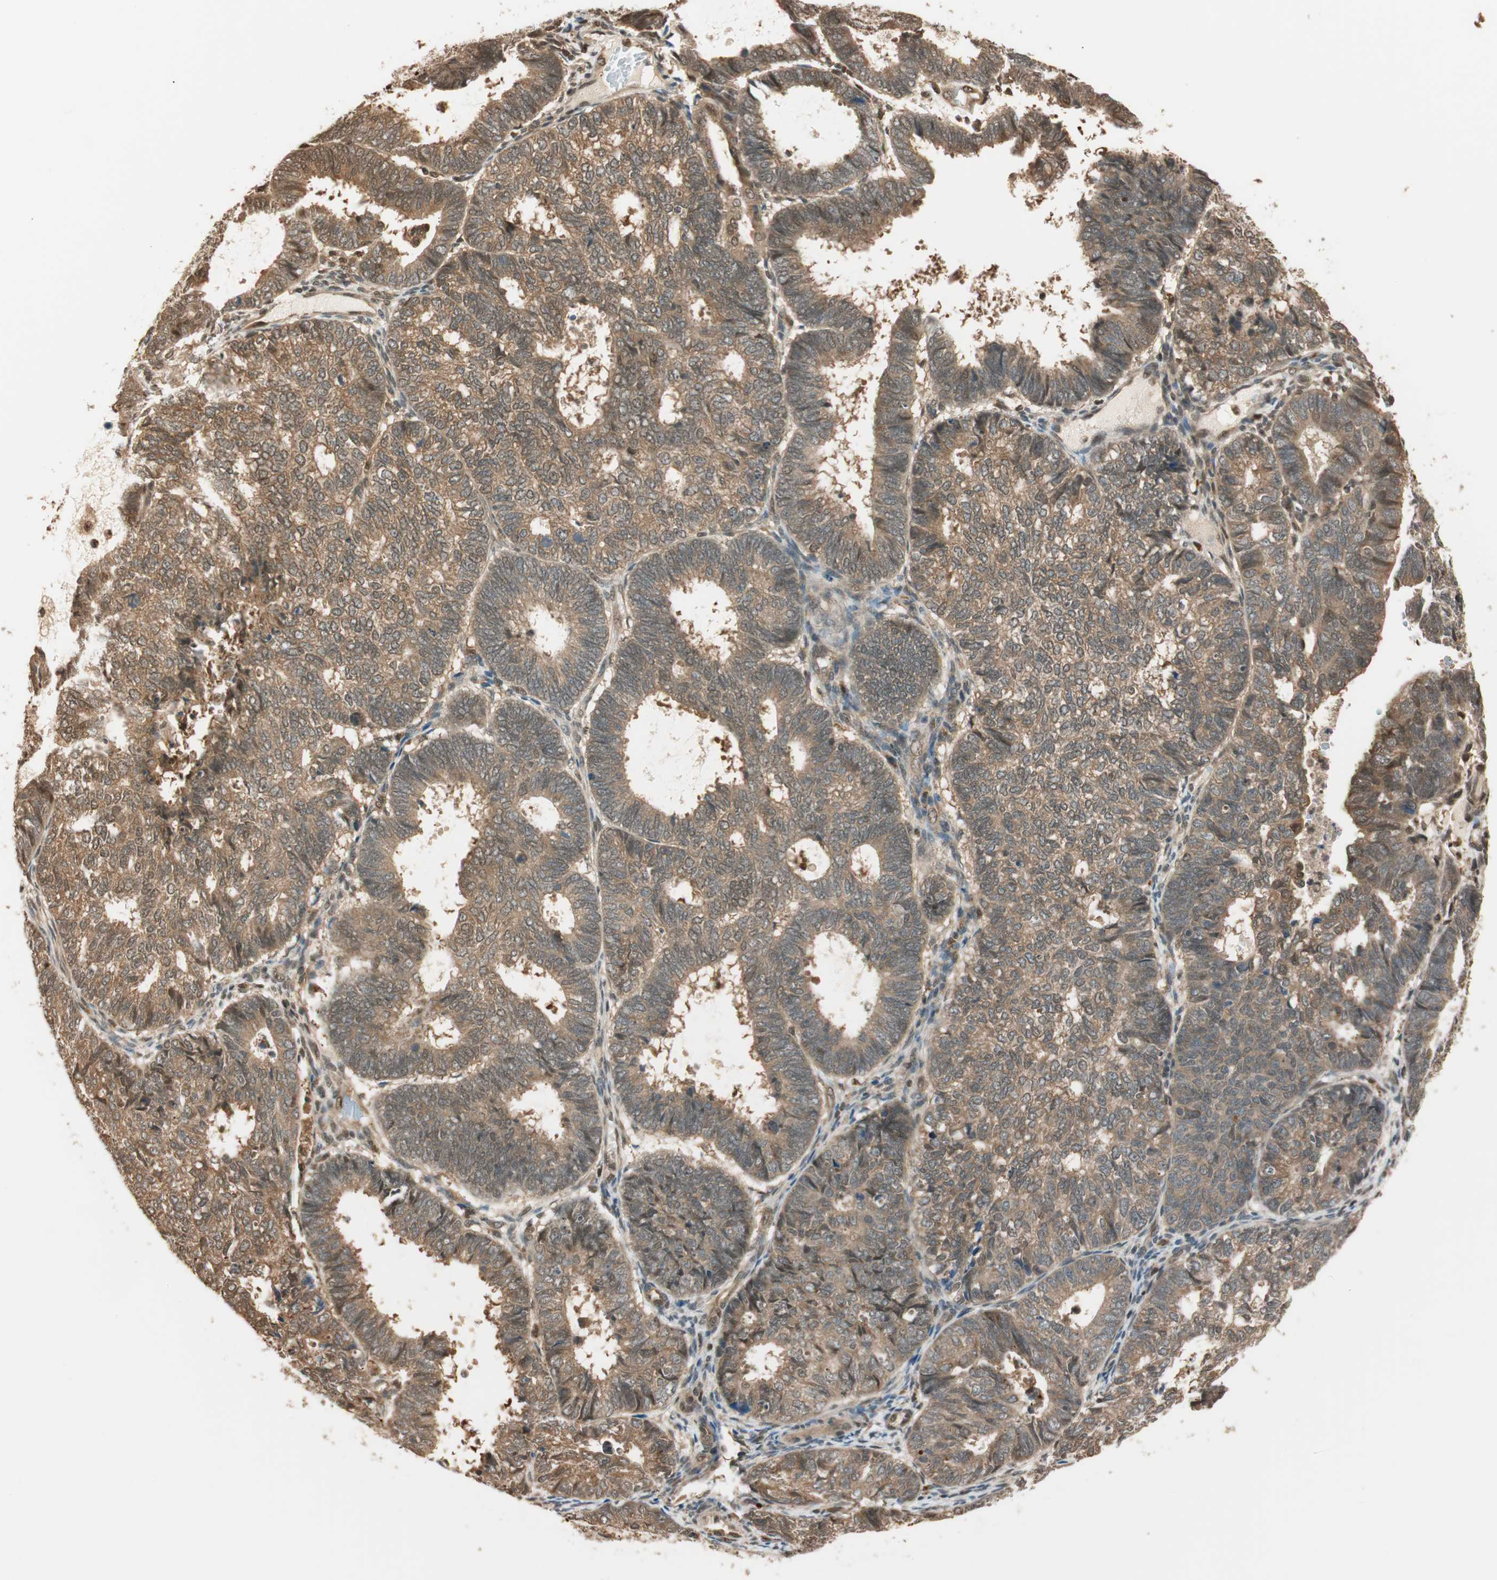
{"staining": {"intensity": "moderate", "quantity": ">75%", "location": "cytoplasmic/membranous"}, "tissue": "endometrial cancer", "cell_type": "Tumor cells", "image_type": "cancer", "snomed": [{"axis": "morphology", "description": "Adenocarcinoma, NOS"}, {"axis": "topography", "description": "Uterus"}], "caption": "IHC of endometrial cancer (adenocarcinoma) reveals medium levels of moderate cytoplasmic/membranous staining in about >75% of tumor cells. The protein is stained brown, and the nuclei are stained in blue (DAB IHC with brightfield microscopy, high magnification).", "gene": "ZNF443", "patient": {"sex": "female", "age": 60}}